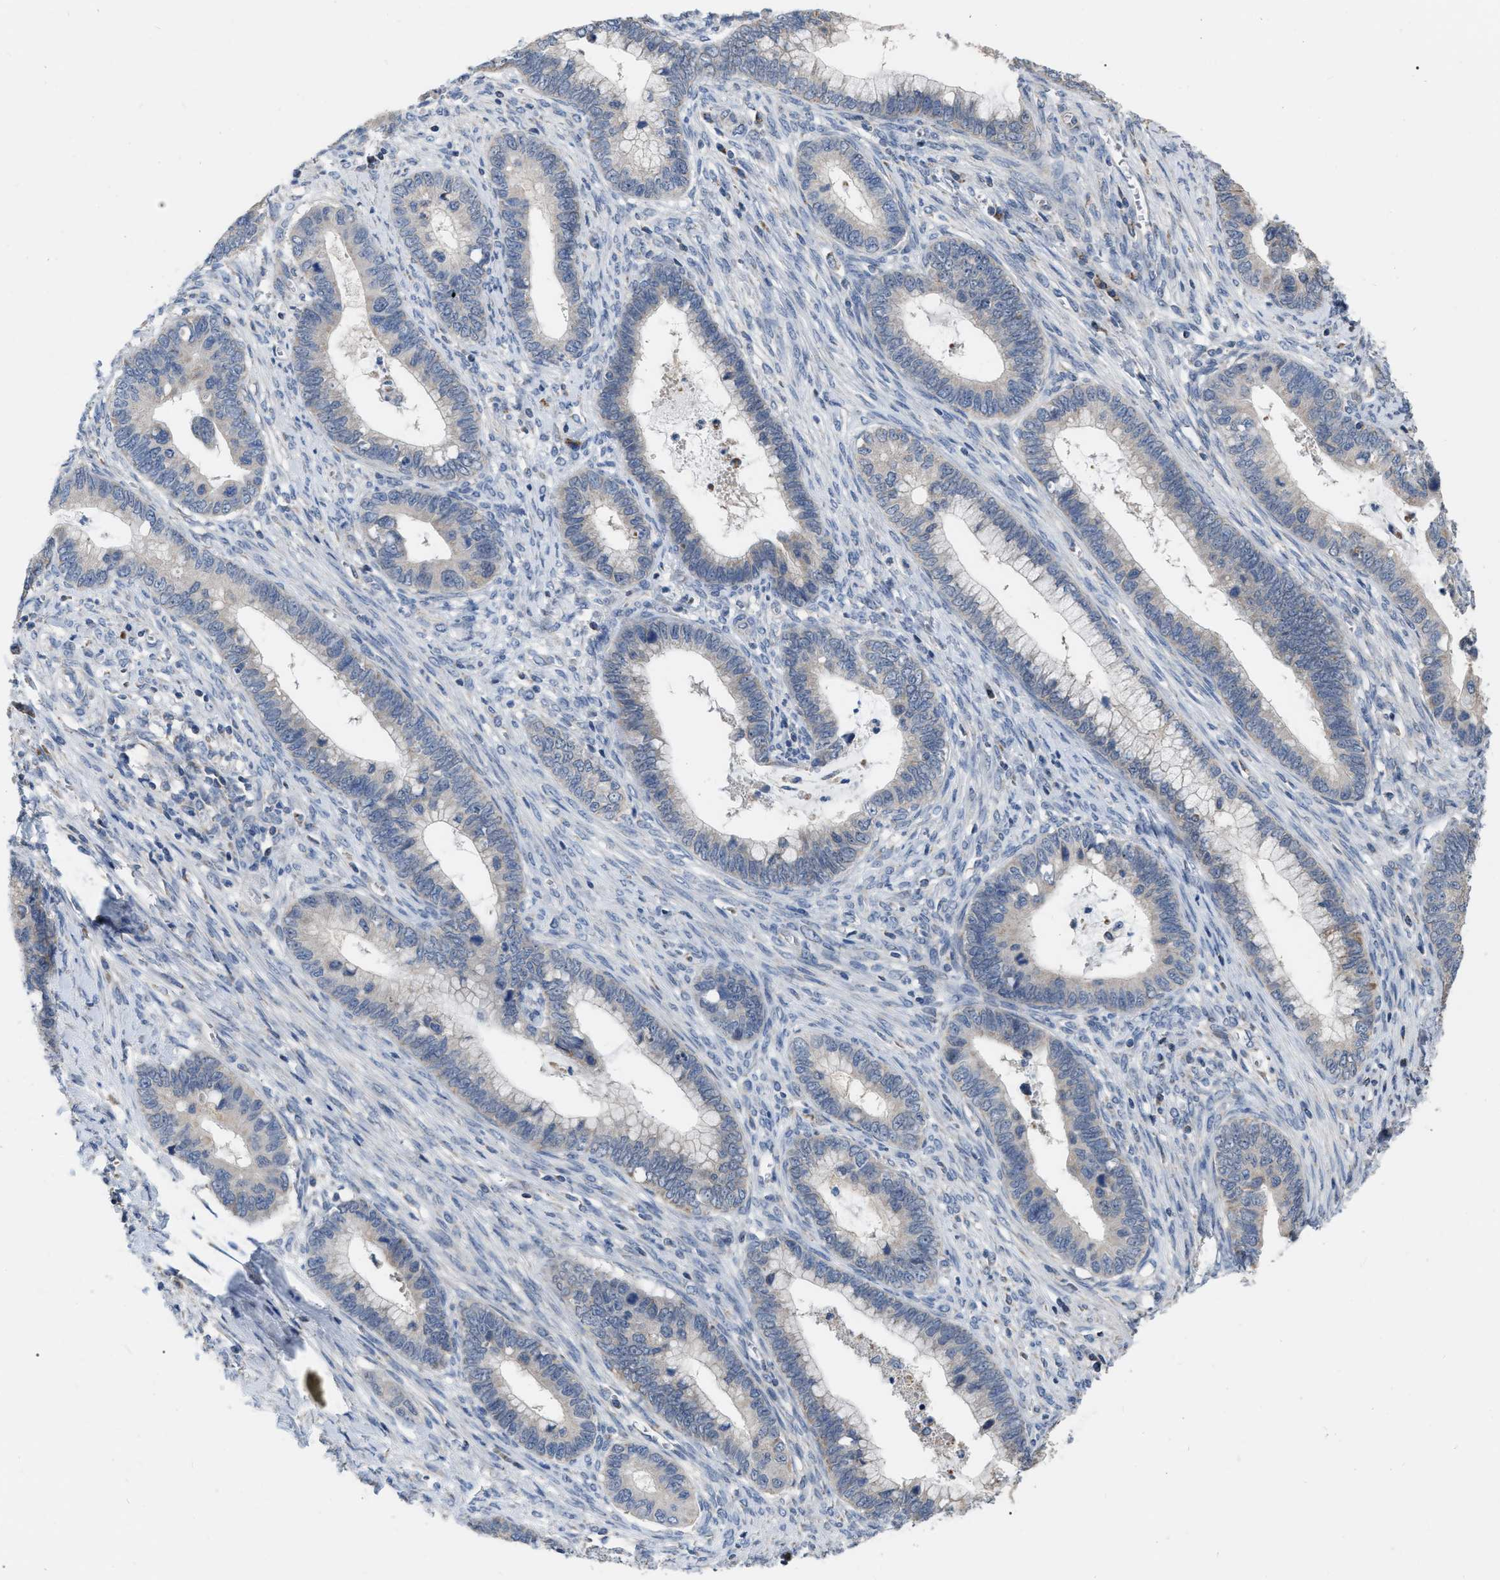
{"staining": {"intensity": "negative", "quantity": "none", "location": "none"}, "tissue": "cervical cancer", "cell_type": "Tumor cells", "image_type": "cancer", "snomed": [{"axis": "morphology", "description": "Adenocarcinoma, NOS"}, {"axis": "topography", "description": "Cervix"}], "caption": "There is no significant positivity in tumor cells of adenocarcinoma (cervical). (DAB immunohistochemistry visualized using brightfield microscopy, high magnification).", "gene": "DDX56", "patient": {"sex": "female", "age": 44}}